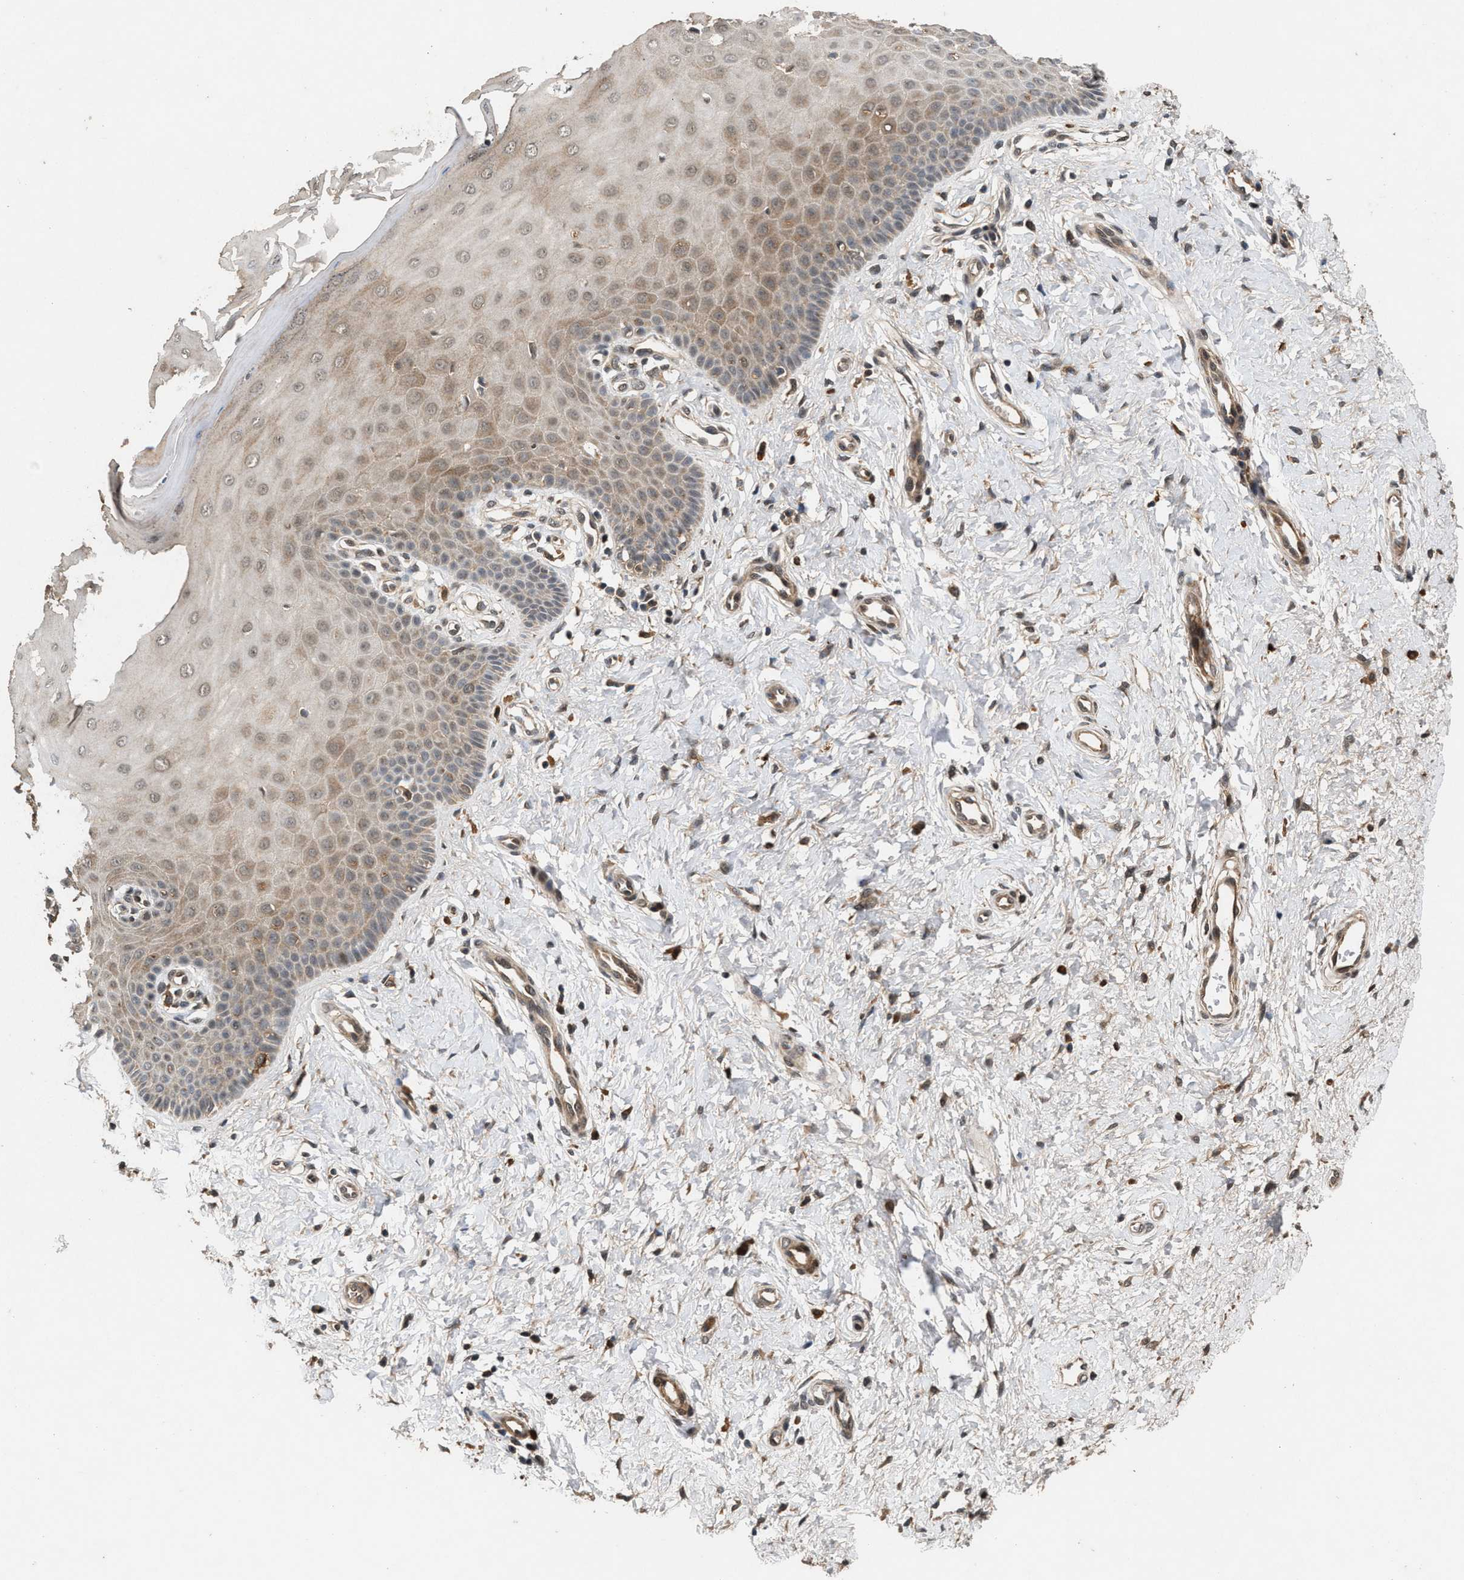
{"staining": {"intensity": "moderate", "quantity": ">75%", "location": "cytoplasmic/membranous,nuclear"}, "tissue": "cervix", "cell_type": "Squamous epithelial cells", "image_type": "normal", "snomed": [{"axis": "morphology", "description": "Normal tissue, NOS"}, {"axis": "topography", "description": "Cervix"}], "caption": "Squamous epithelial cells reveal moderate cytoplasmic/membranous,nuclear expression in about >75% of cells in normal cervix.", "gene": "RUSC2", "patient": {"sex": "female", "age": 55}}